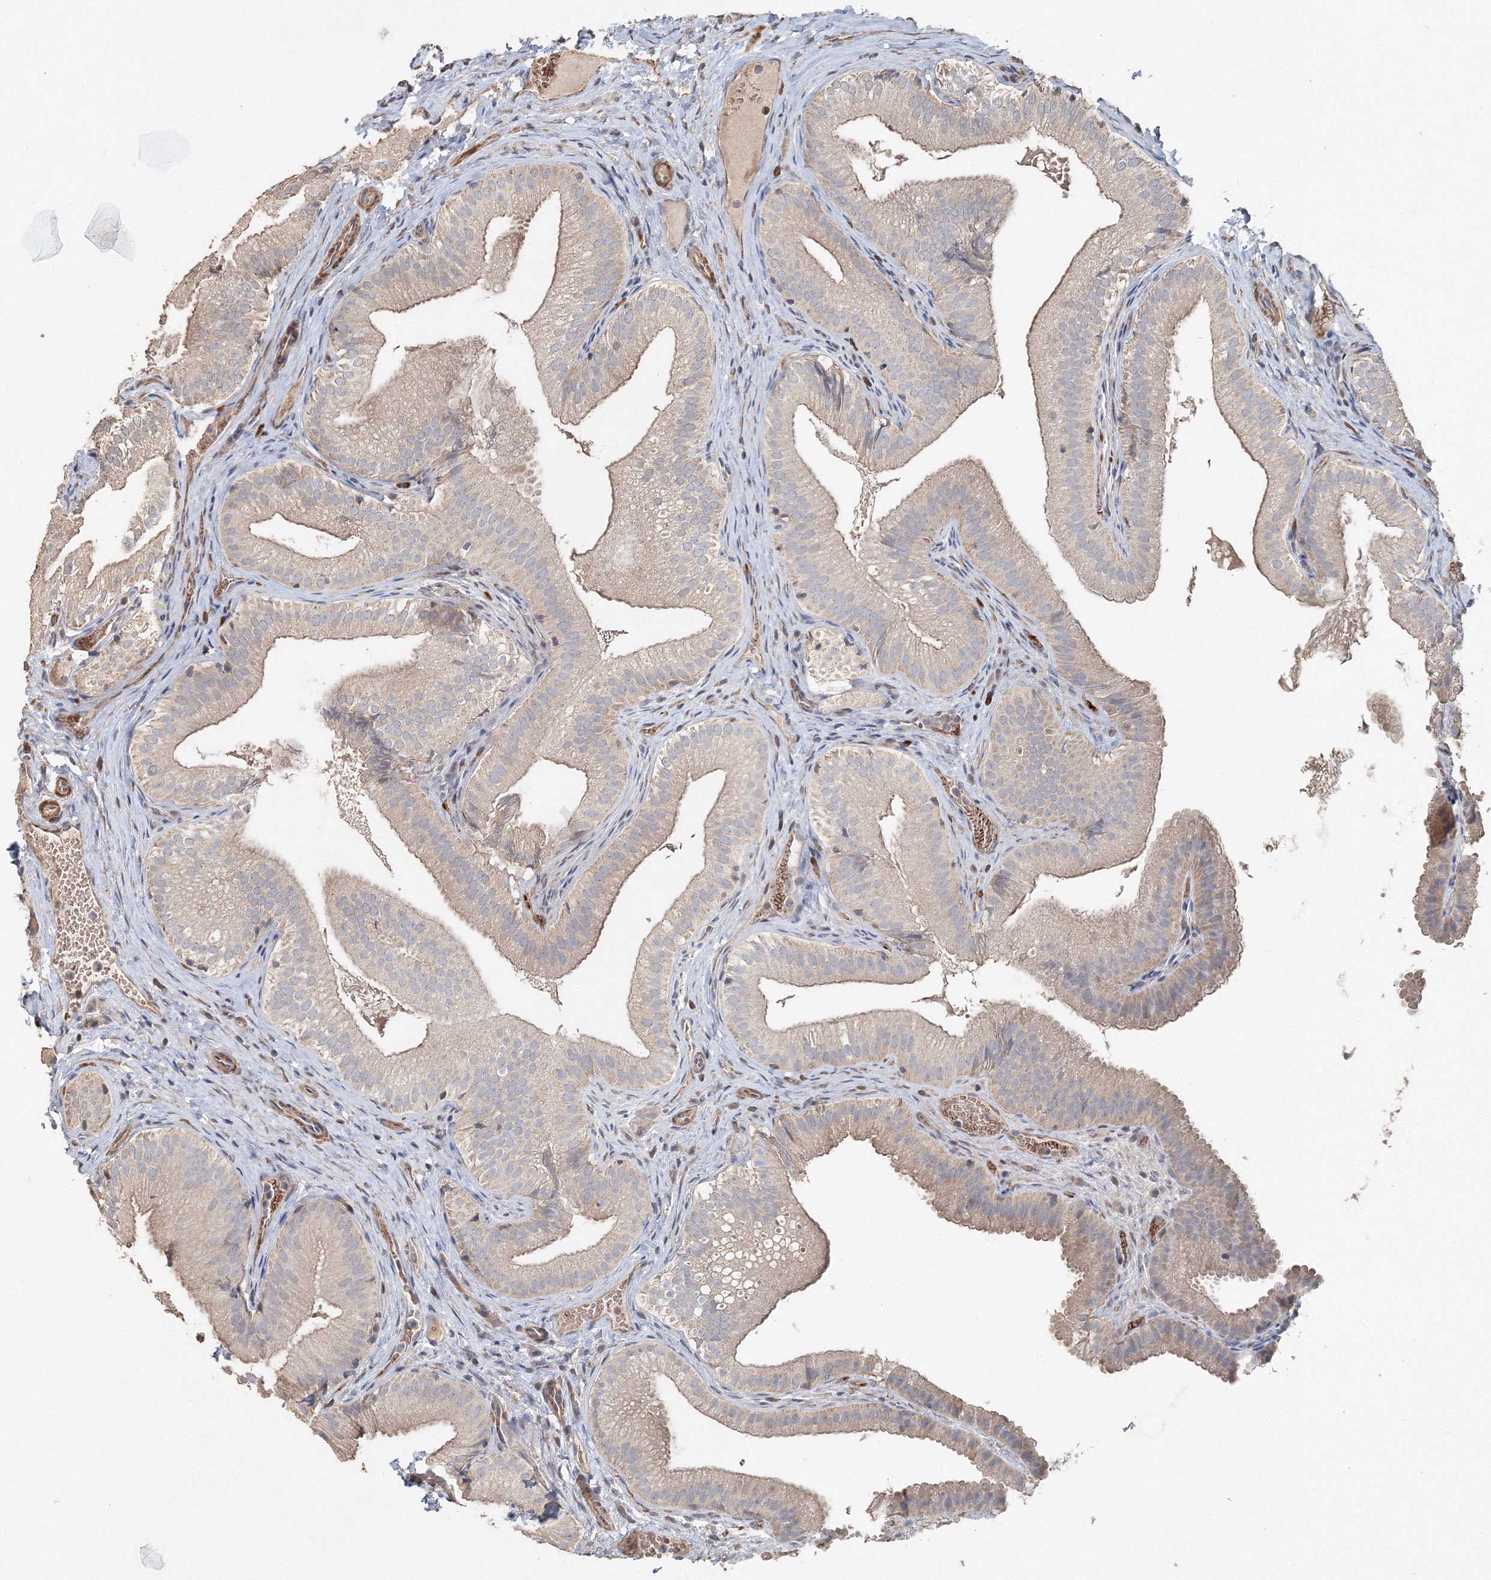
{"staining": {"intensity": "weak", "quantity": "25%-75%", "location": "cytoplasmic/membranous"}, "tissue": "gallbladder", "cell_type": "Glandular cells", "image_type": "normal", "snomed": [{"axis": "morphology", "description": "Normal tissue, NOS"}, {"axis": "topography", "description": "Gallbladder"}], "caption": "Immunohistochemical staining of unremarkable human gallbladder exhibits low levels of weak cytoplasmic/membranous positivity in about 25%-75% of glandular cells.", "gene": "NALF2", "patient": {"sex": "female", "age": 30}}